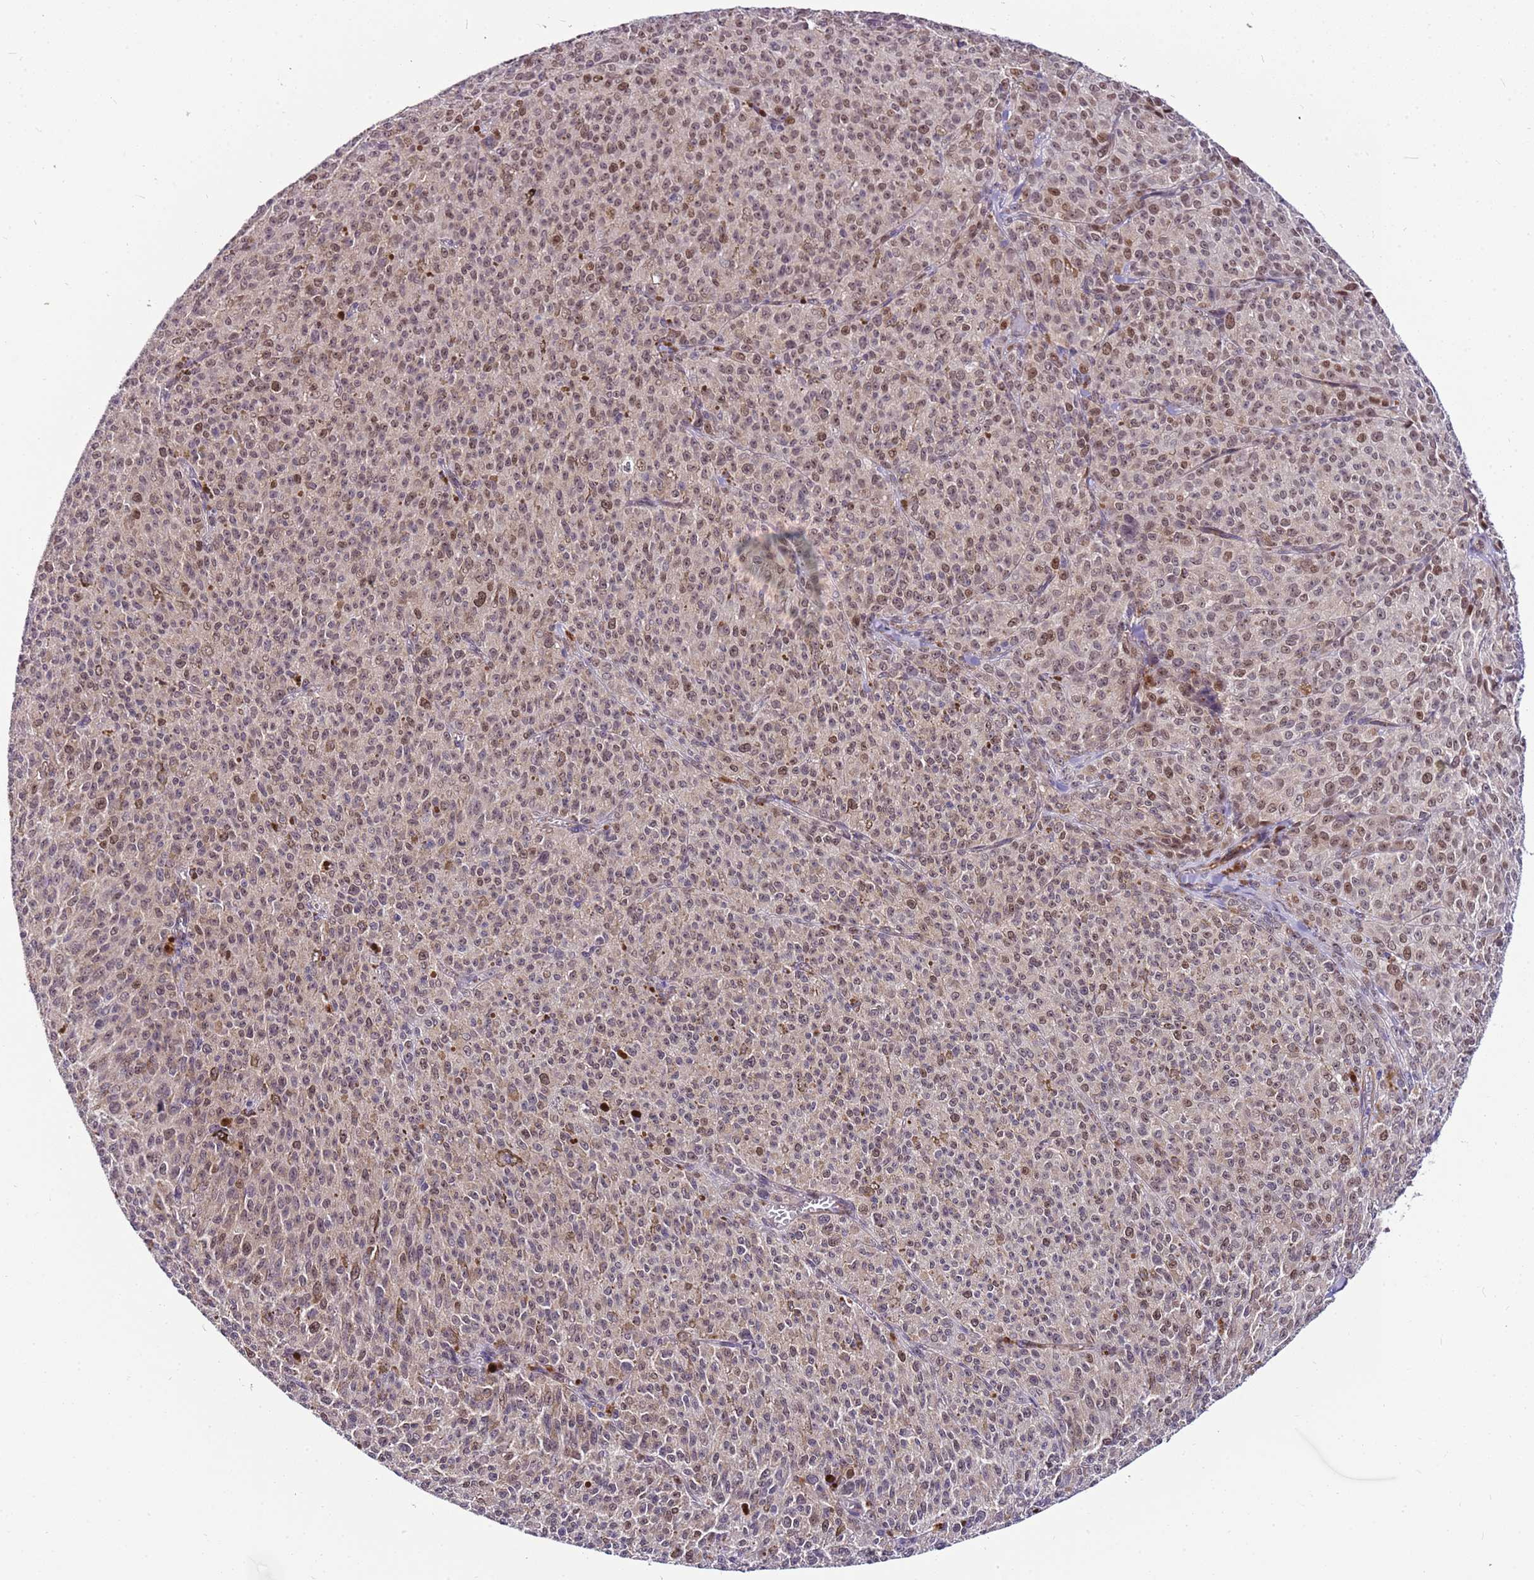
{"staining": {"intensity": "moderate", "quantity": ">75%", "location": "nuclear"}, "tissue": "melanoma", "cell_type": "Tumor cells", "image_type": "cancer", "snomed": [{"axis": "morphology", "description": "Malignant melanoma, NOS"}, {"axis": "topography", "description": "Skin"}], "caption": "The image reveals immunohistochemical staining of melanoma. There is moderate nuclear positivity is present in about >75% of tumor cells.", "gene": "POLE3", "patient": {"sex": "female", "age": 52}}